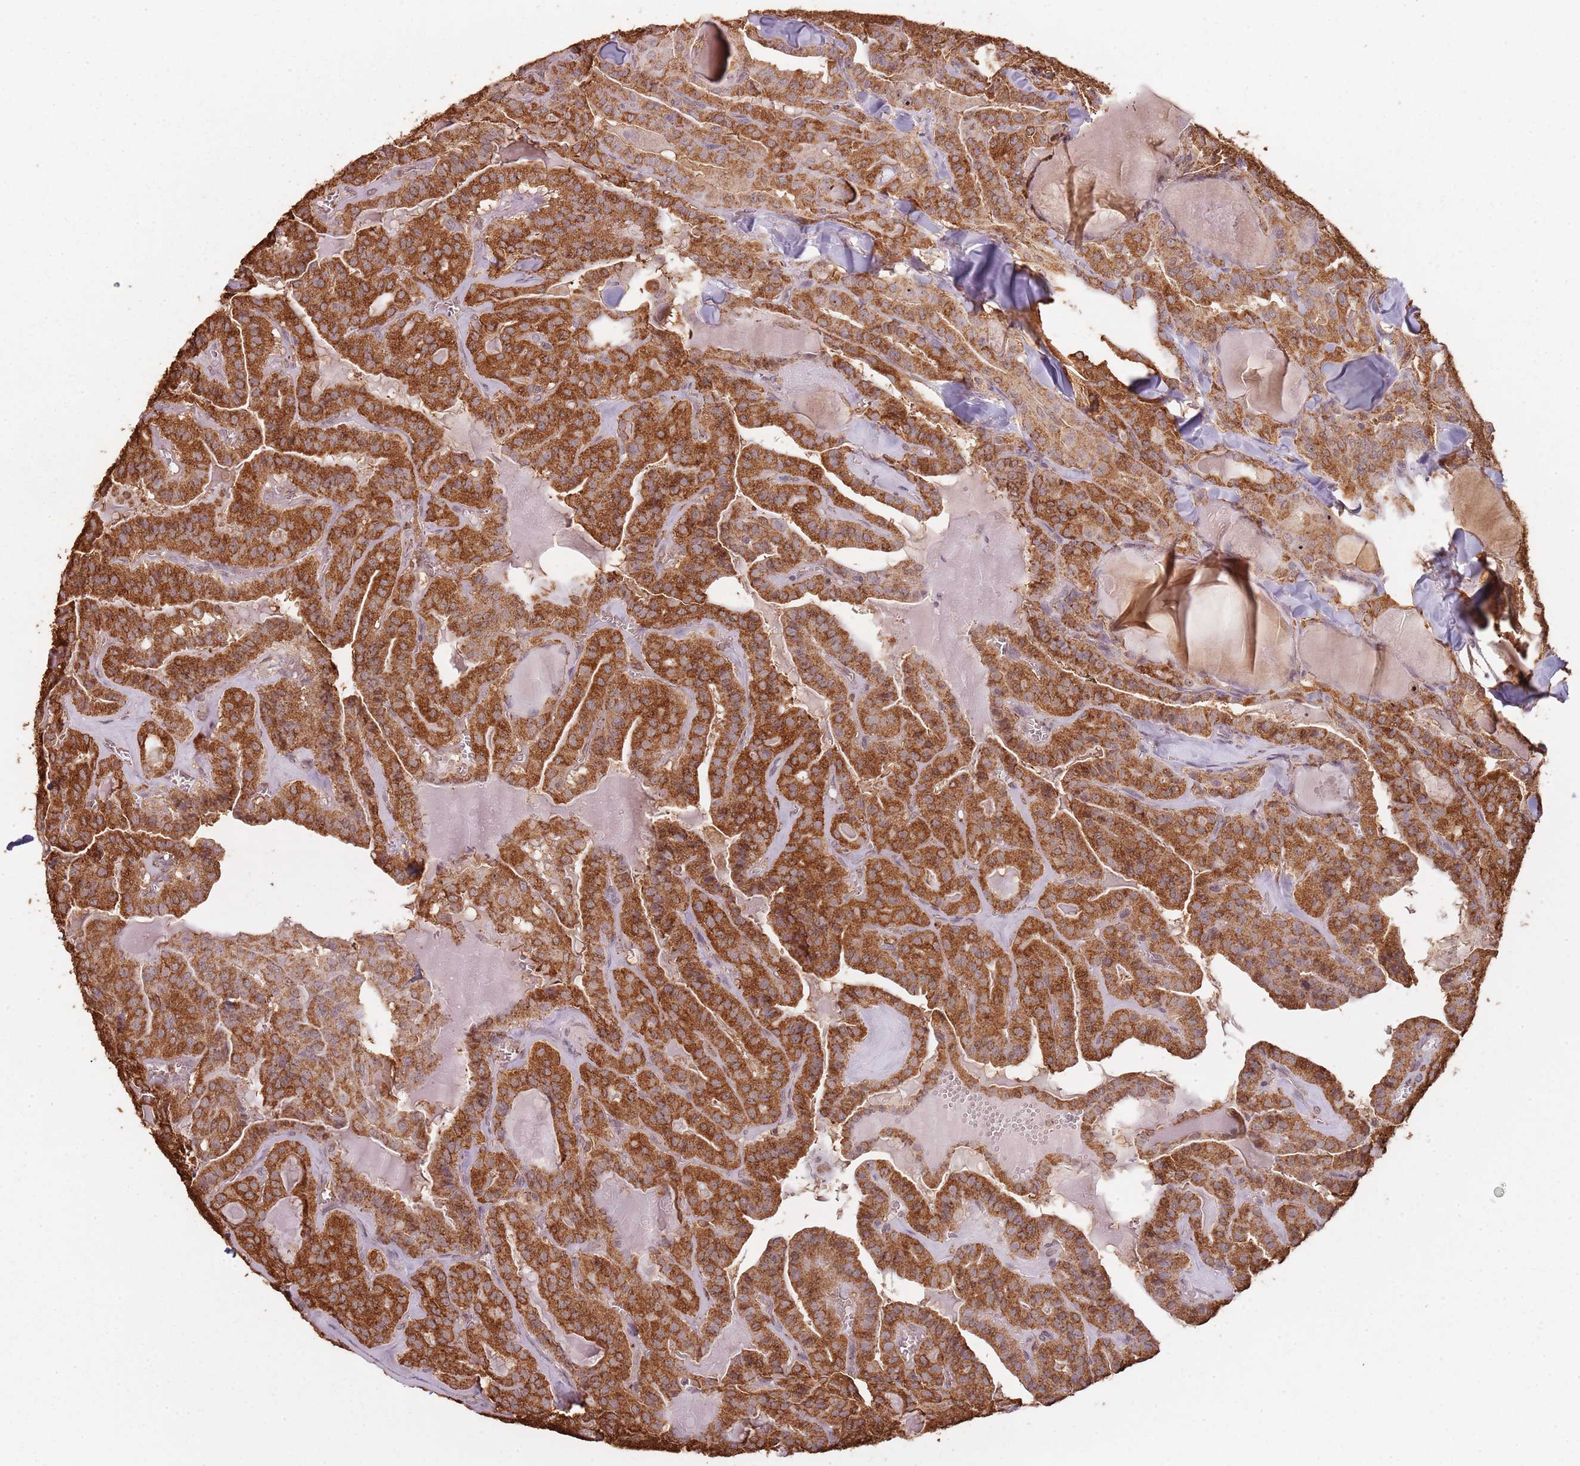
{"staining": {"intensity": "strong", "quantity": ">75%", "location": "cytoplasmic/membranous"}, "tissue": "thyroid cancer", "cell_type": "Tumor cells", "image_type": "cancer", "snomed": [{"axis": "morphology", "description": "Papillary adenocarcinoma, NOS"}, {"axis": "topography", "description": "Thyroid gland"}], "caption": "This is an image of immunohistochemistry staining of papillary adenocarcinoma (thyroid), which shows strong expression in the cytoplasmic/membranous of tumor cells.", "gene": "ATOSB", "patient": {"sex": "male", "age": 52}}